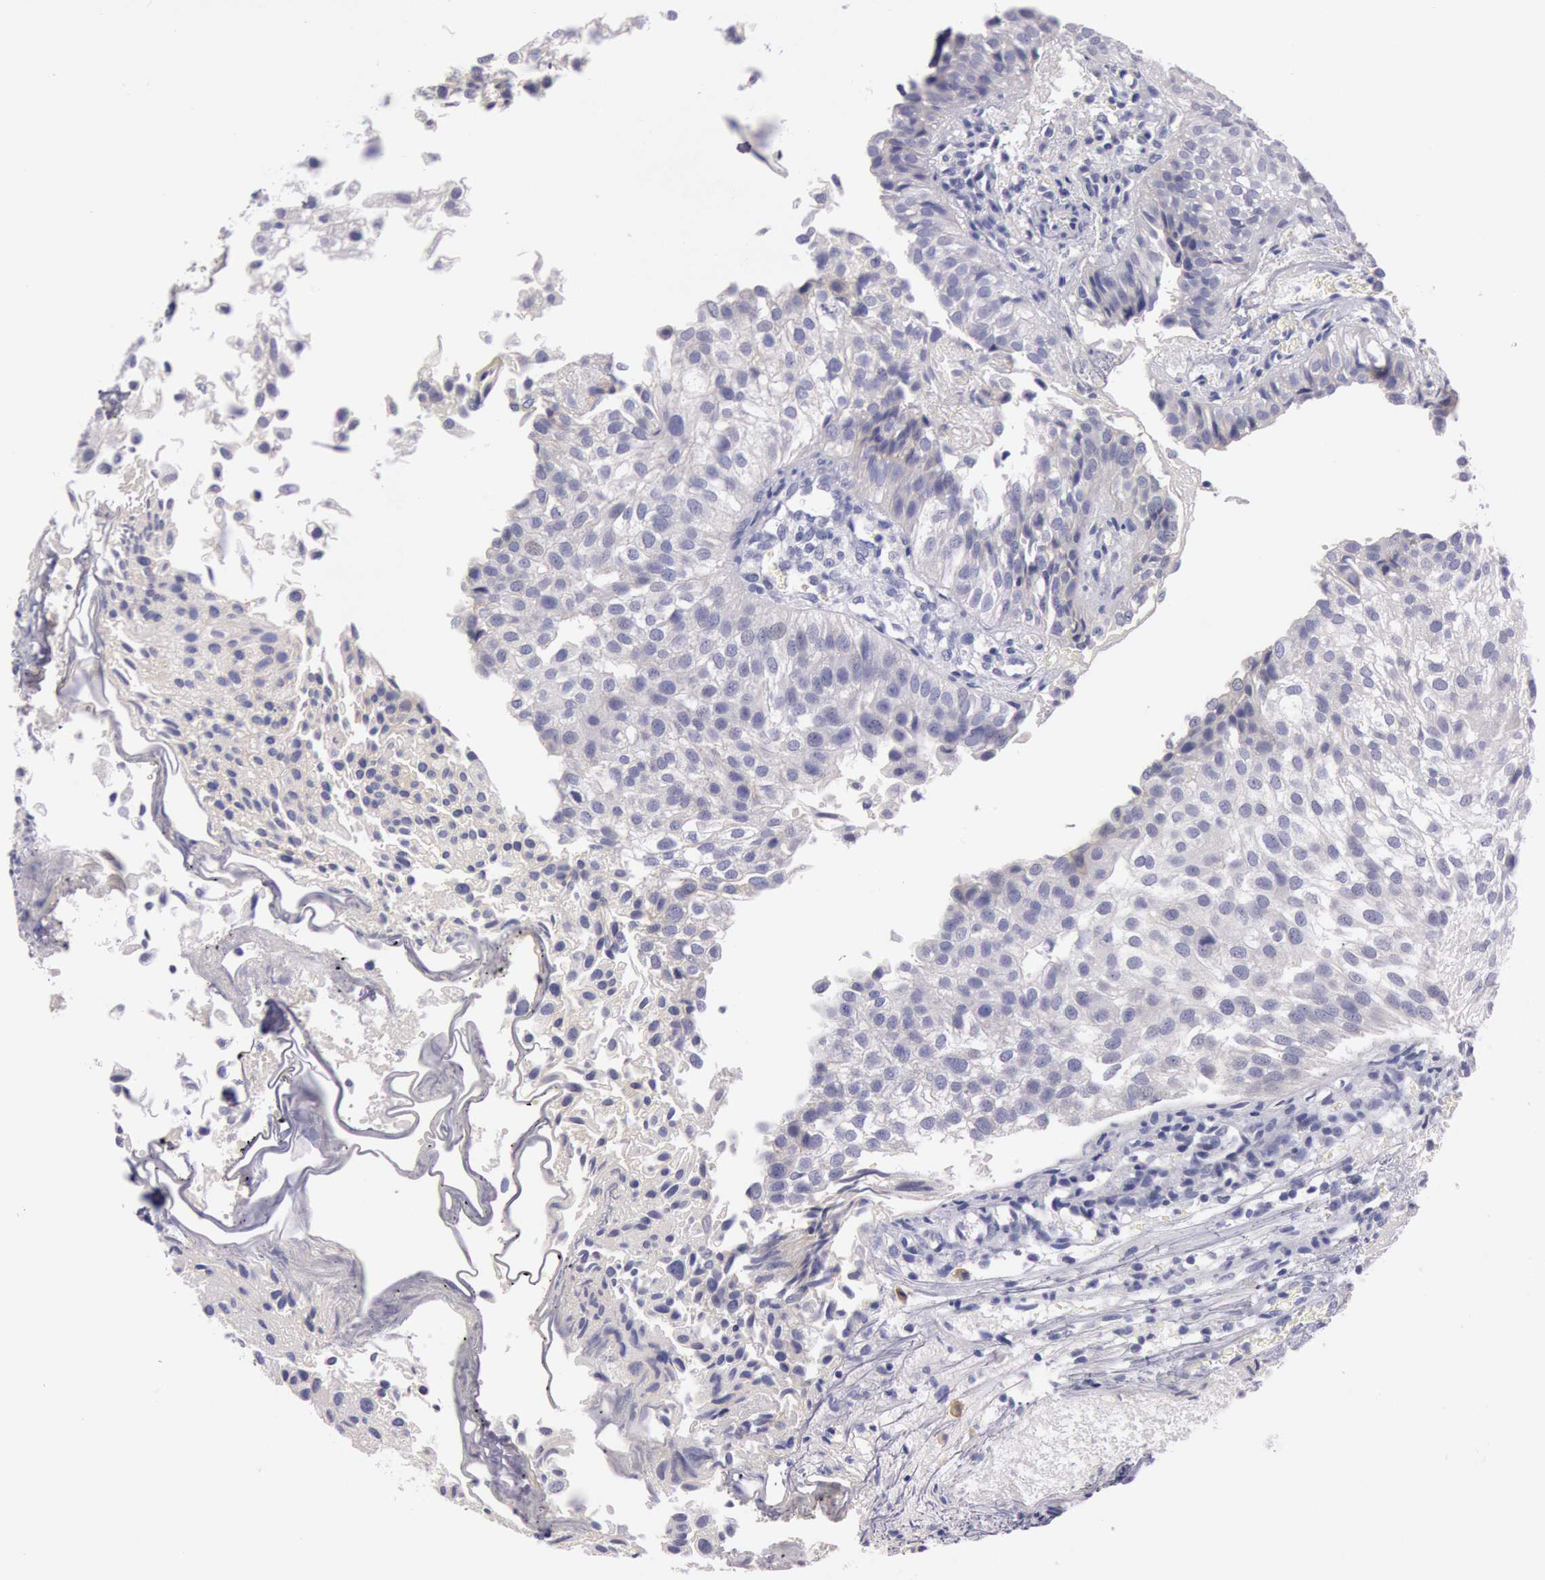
{"staining": {"intensity": "weak", "quantity": "<25%", "location": "cytoplasmic/membranous"}, "tissue": "urothelial cancer", "cell_type": "Tumor cells", "image_type": "cancer", "snomed": [{"axis": "morphology", "description": "Urothelial carcinoma, Low grade"}, {"axis": "topography", "description": "Urinary bladder"}], "caption": "Low-grade urothelial carcinoma stained for a protein using IHC displays no expression tumor cells.", "gene": "EGFR", "patient": {"sex": "female", "age": 89}}